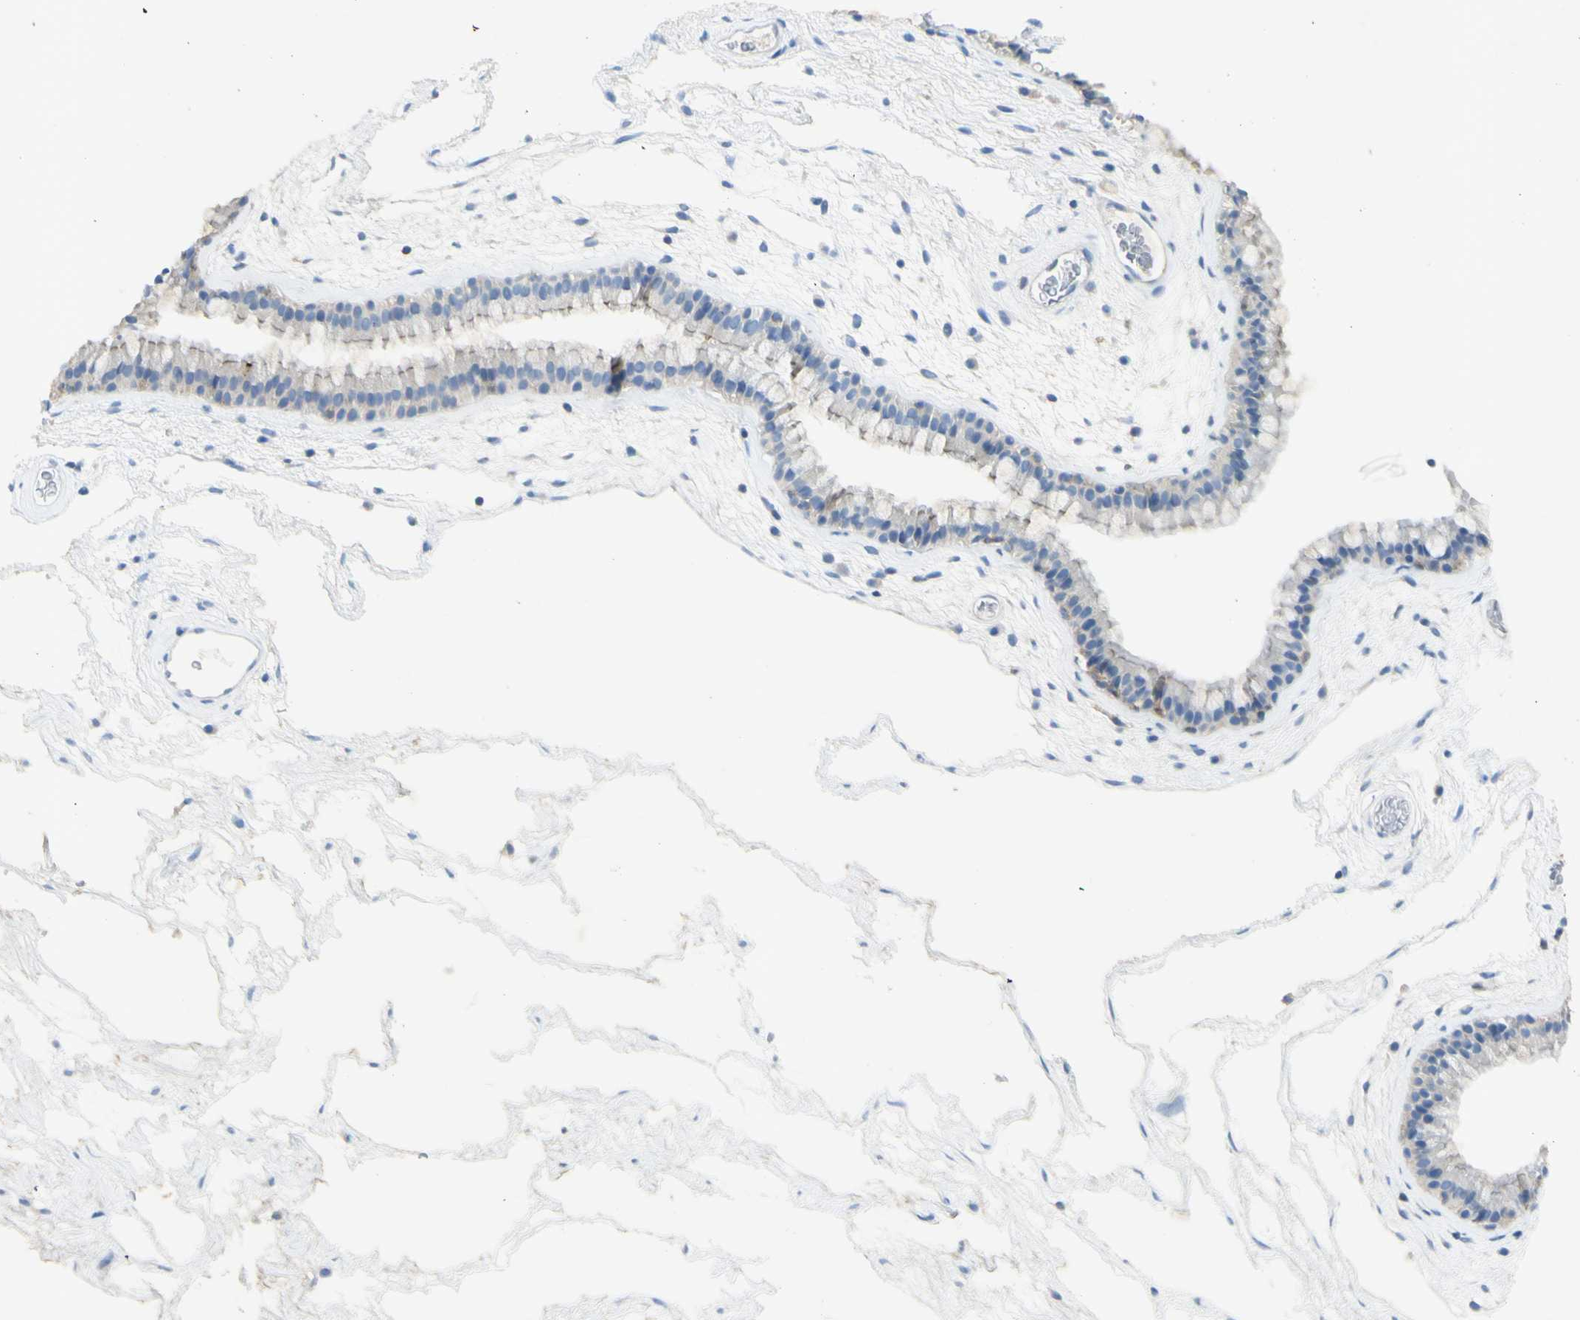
{"staining": {"intensity": "weak", "quantity": ">75%", "location": "cytoplasmic/membranous"}, "tissue": "nasopharynx", "cell_type": "Respiratory epithelial cells", "image_type": "normal", "snomed": [{"axis": "morphology", "description": "Normal tissue, NOS"}, {"axis": "morphology", "description": "Inflammation, NOS"}, {"axis": "topography", "description": "Nasopharynx"}], "caption": "A low amount of weak cytoplasmic/membranous positivity is seen in about >75% of respiratory epithelial cells in normal nasopharynx. (Stains: DAB (3,3'-diaminobenzidine) in brown, nuclei in blue, Microscopy: brightfield microscopy at high magnification).", "gene": "GDF15", "patient": {"sex": "male", "age": 48}}